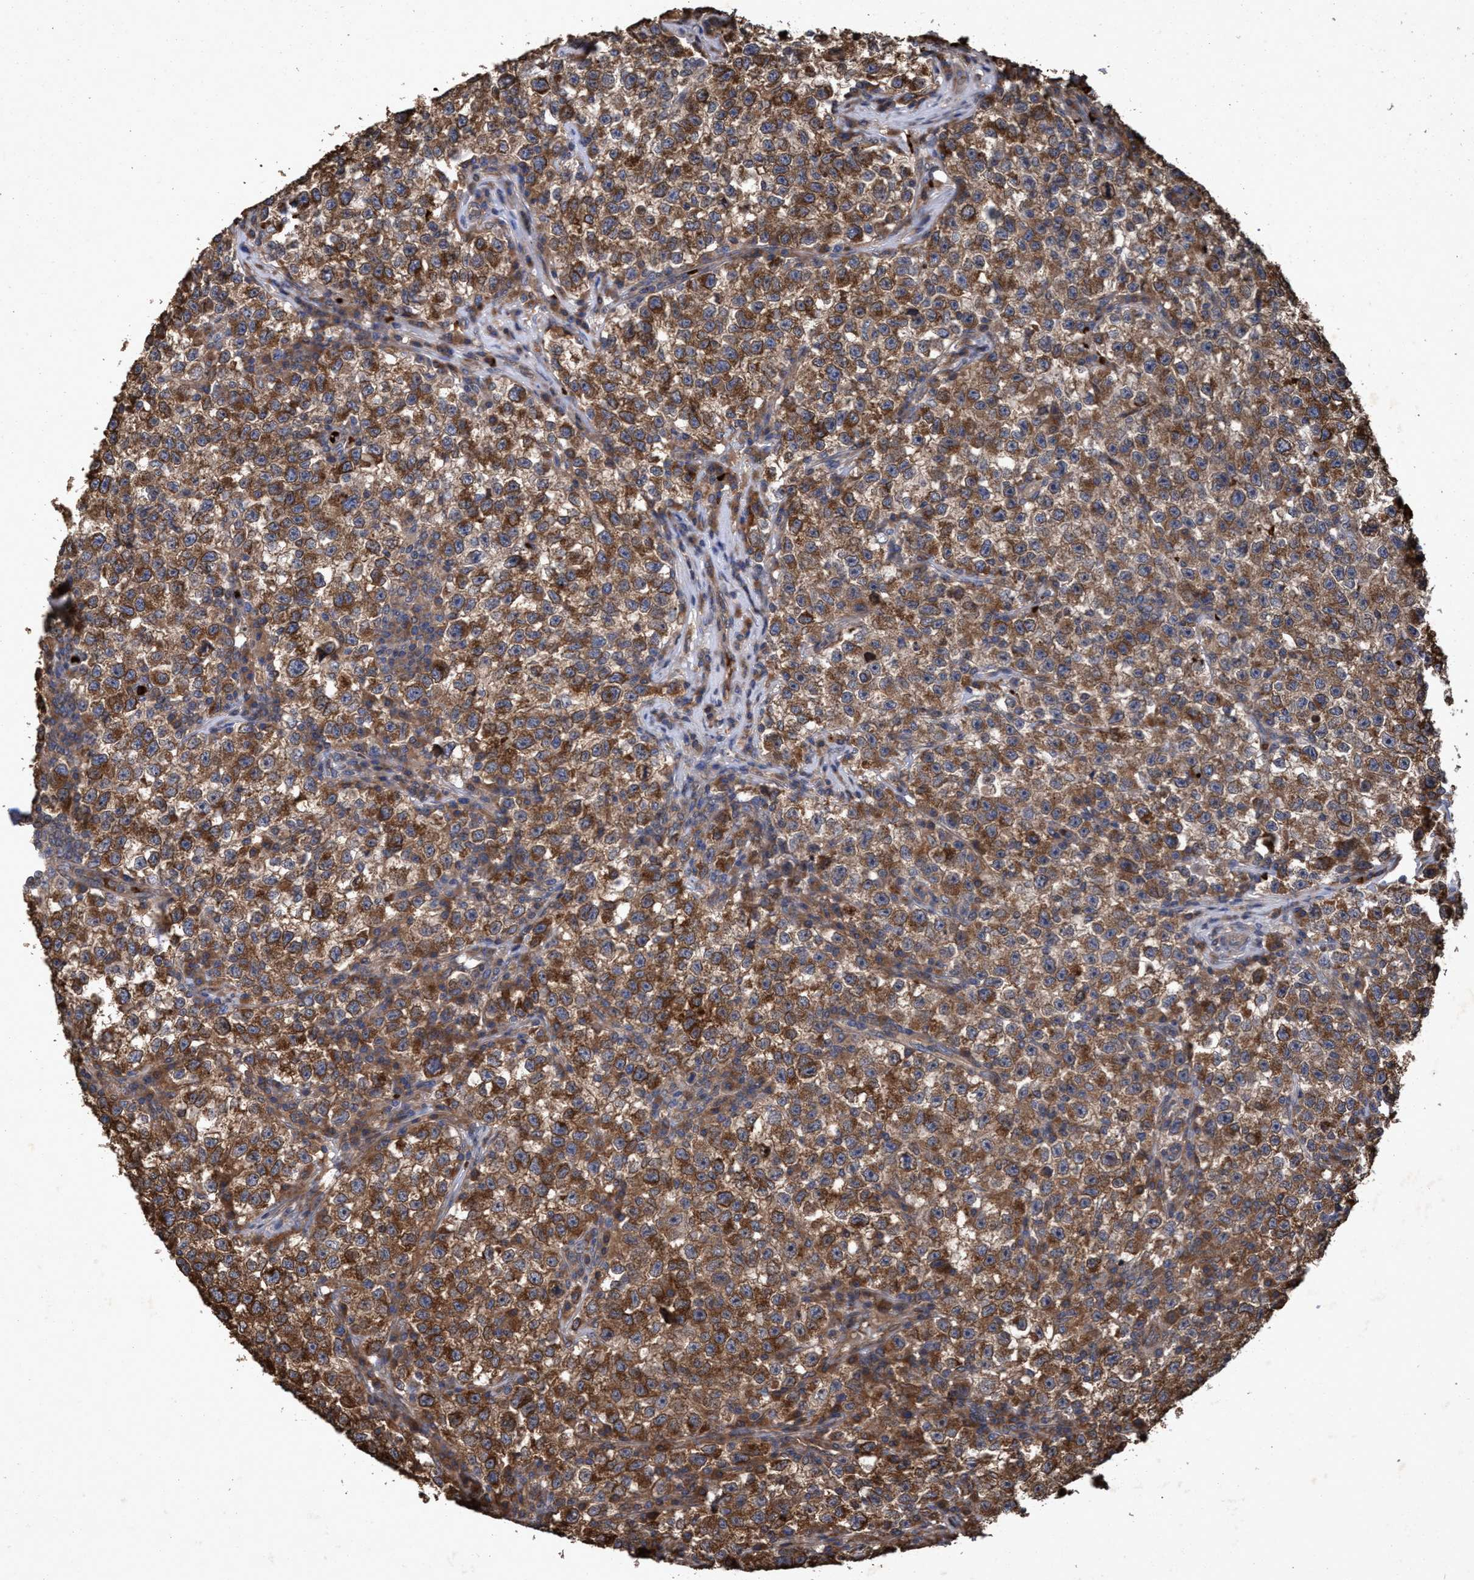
{"staining": {"intensity": "moderate", "quantity": ">75%", "location": "cytoplasmic/membranous"}, "tissue": "testis cancer", "cell_type": "Tumor cells", "image_type": "cancer", "snomed": [{"axis": "morphology", "description": "Seminoma, NOS"}, {"axis": "topography", "description": "Testis"}], "caption": "Testis cancer (seminoma) was stained to show a protein in brown. There is medium levels of moderate cytoplasmic/membranous staining in about >75% of tumor cells. (DAB IHC with brightfield microscopy, high magnification).", "gene": "CHMP6", "patient": {"sex": "male", "age": 22}}